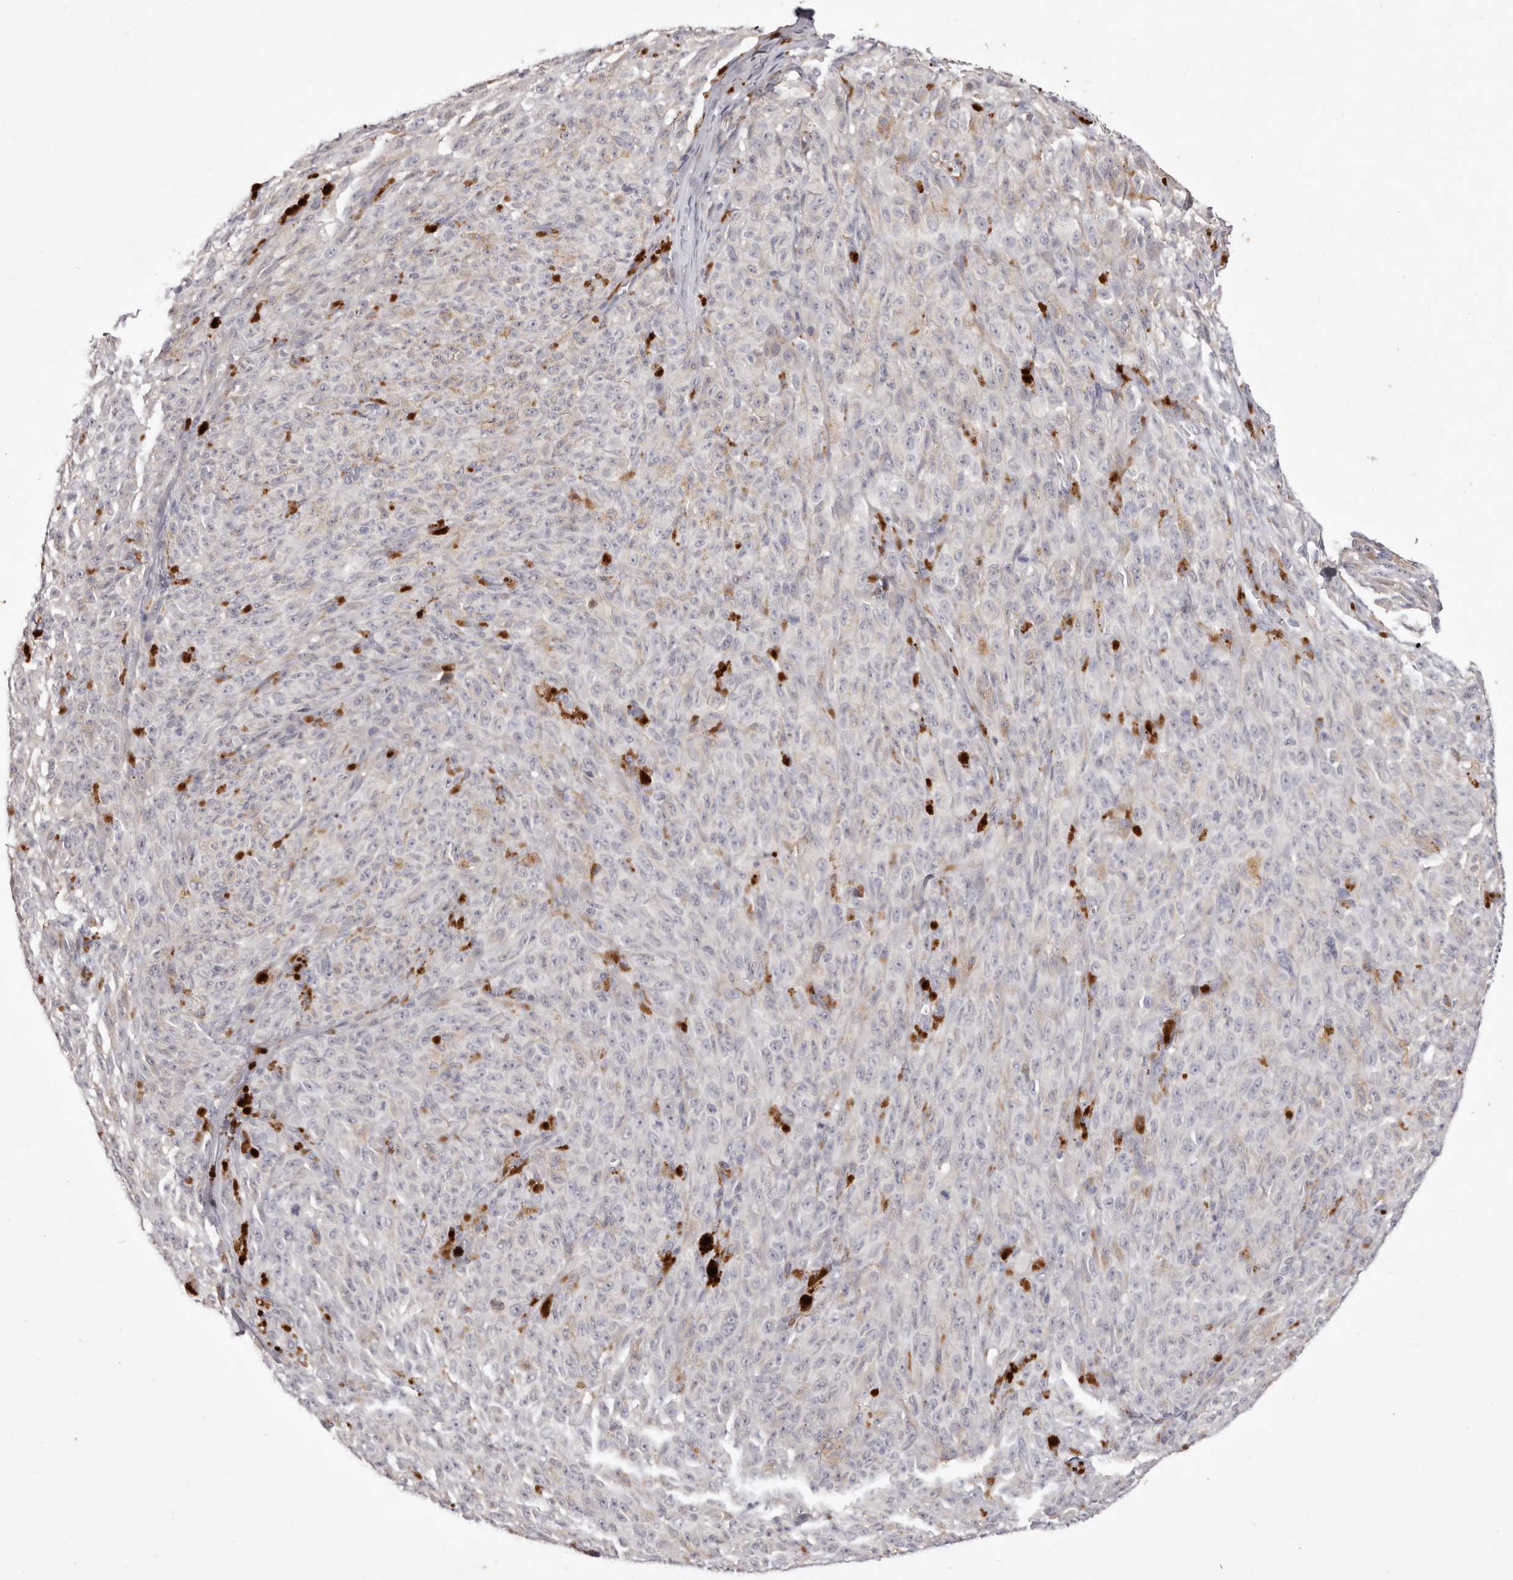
{"staining": {"intensity": "negative", "quantity": "none", "location": "none"}, "tissue": "melanoma", "cell_type": "Tumor cells", "image_type": "cancer", "snomed": [{"axis": "morphology", "description": "Malignant melanoma, NOS"}, {"axis": "topography", "description": "Skin"}], "caption": "A high-resolution micrograph shows immunohistochemistry (IHC) staining of melanoma, which demonstrates no significant positivity in tumor cells.", "gene": "GARNL3", "patient": {"sex": "female", "age": 82}}